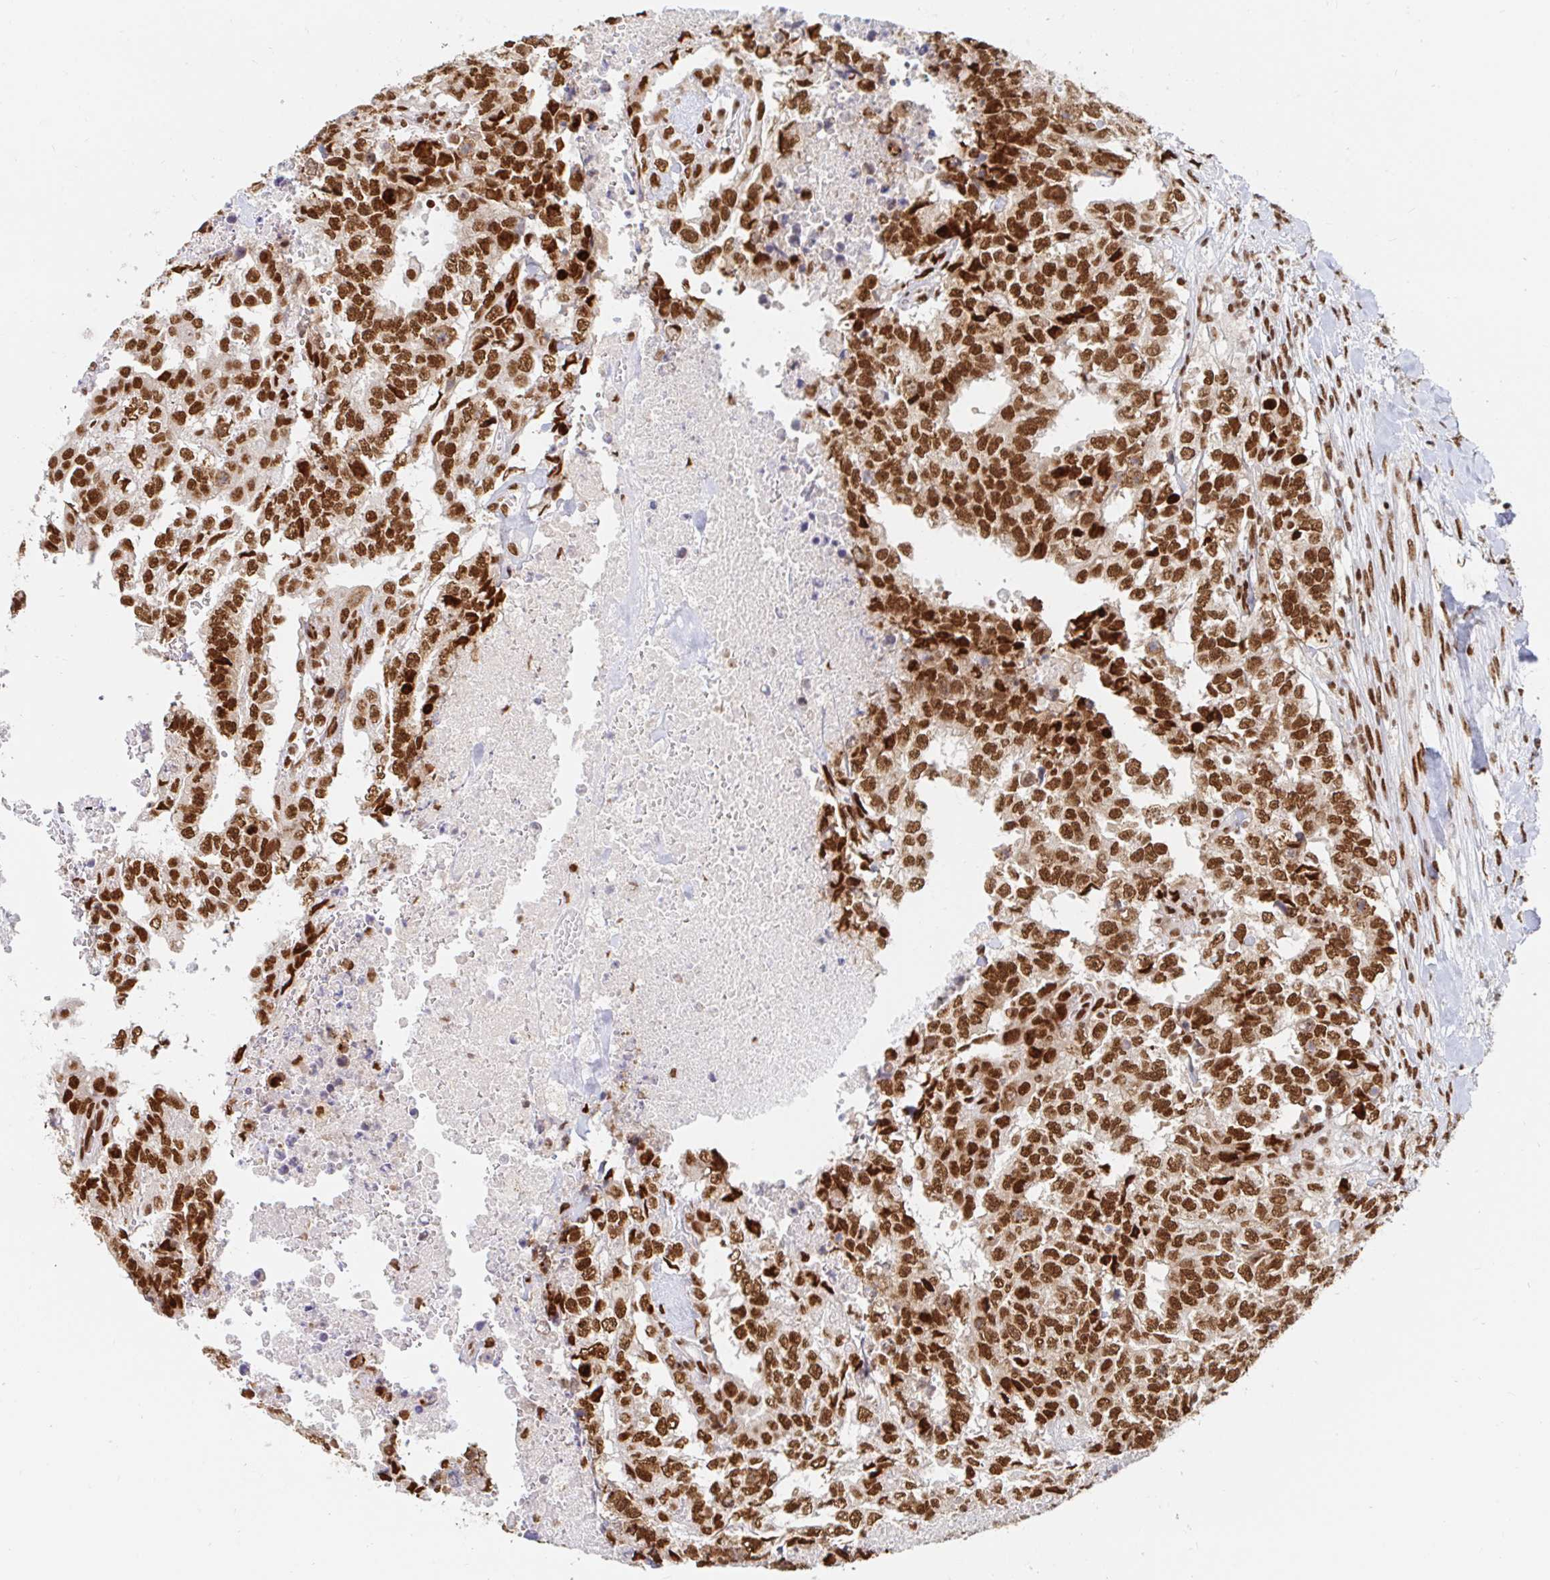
{"staining": {"intensity": "strong", "quantity": ">75%", "location": "nuclear"}, "tissue": "testis cancer", "cell_type": "Tumor cells", "image_type": "cancer", "snomed": [{"axis": "morphology", "description": "Carcinoma, Embryonal, NOS"}, {"axis": "topography", "description": "Testis"}], "caption": "Immunohistochemical staining of human testis cancer (embryonal carcinoma) demonstrates strong nuclear protein staining in about >75% of tumor cells. (DAB = brown stain, brightfield microscopy at high magnification).", "gene": "RBMX", "patient": {"sex": "male", "age": 24}}